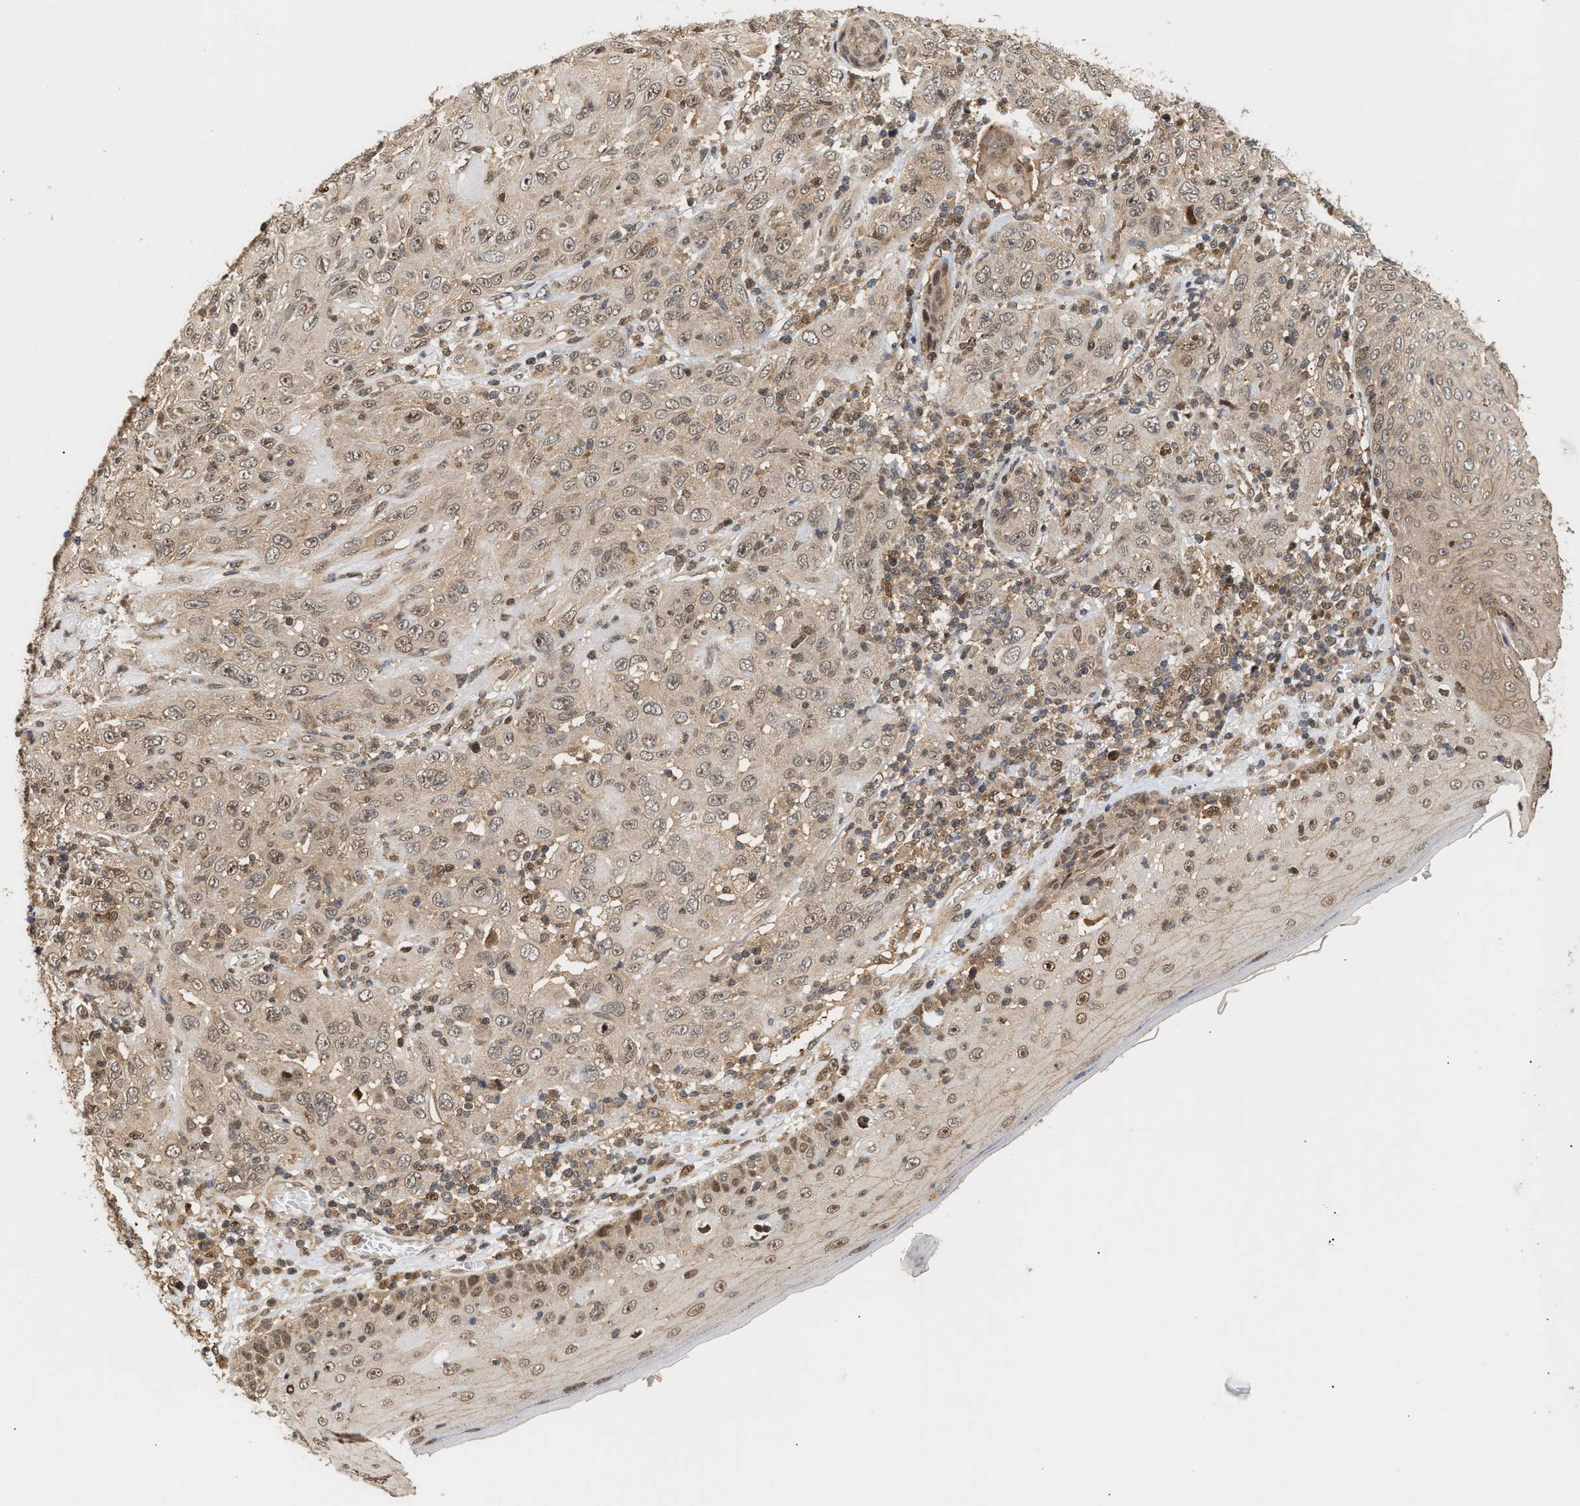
{"staining": {"intensity": "weak", "quantity": ">75%", "location": "nuclear"}, "tissue": "skin cancer", "cell_type": "Tumor cells", "image_type": "cancer", "snomed": [{"axis": "morphology", "description": "Squamous cell carcinoma, NOS"}, {"axis": "topography", "description": "Skin"}], "caption": "A low amount of weak nuclear positivity is appreciated in approximately >75% of tumor cells in skin cancer tissue.", "gene": "ABHD5", "patient": {"sex": "female", "age": 88}}